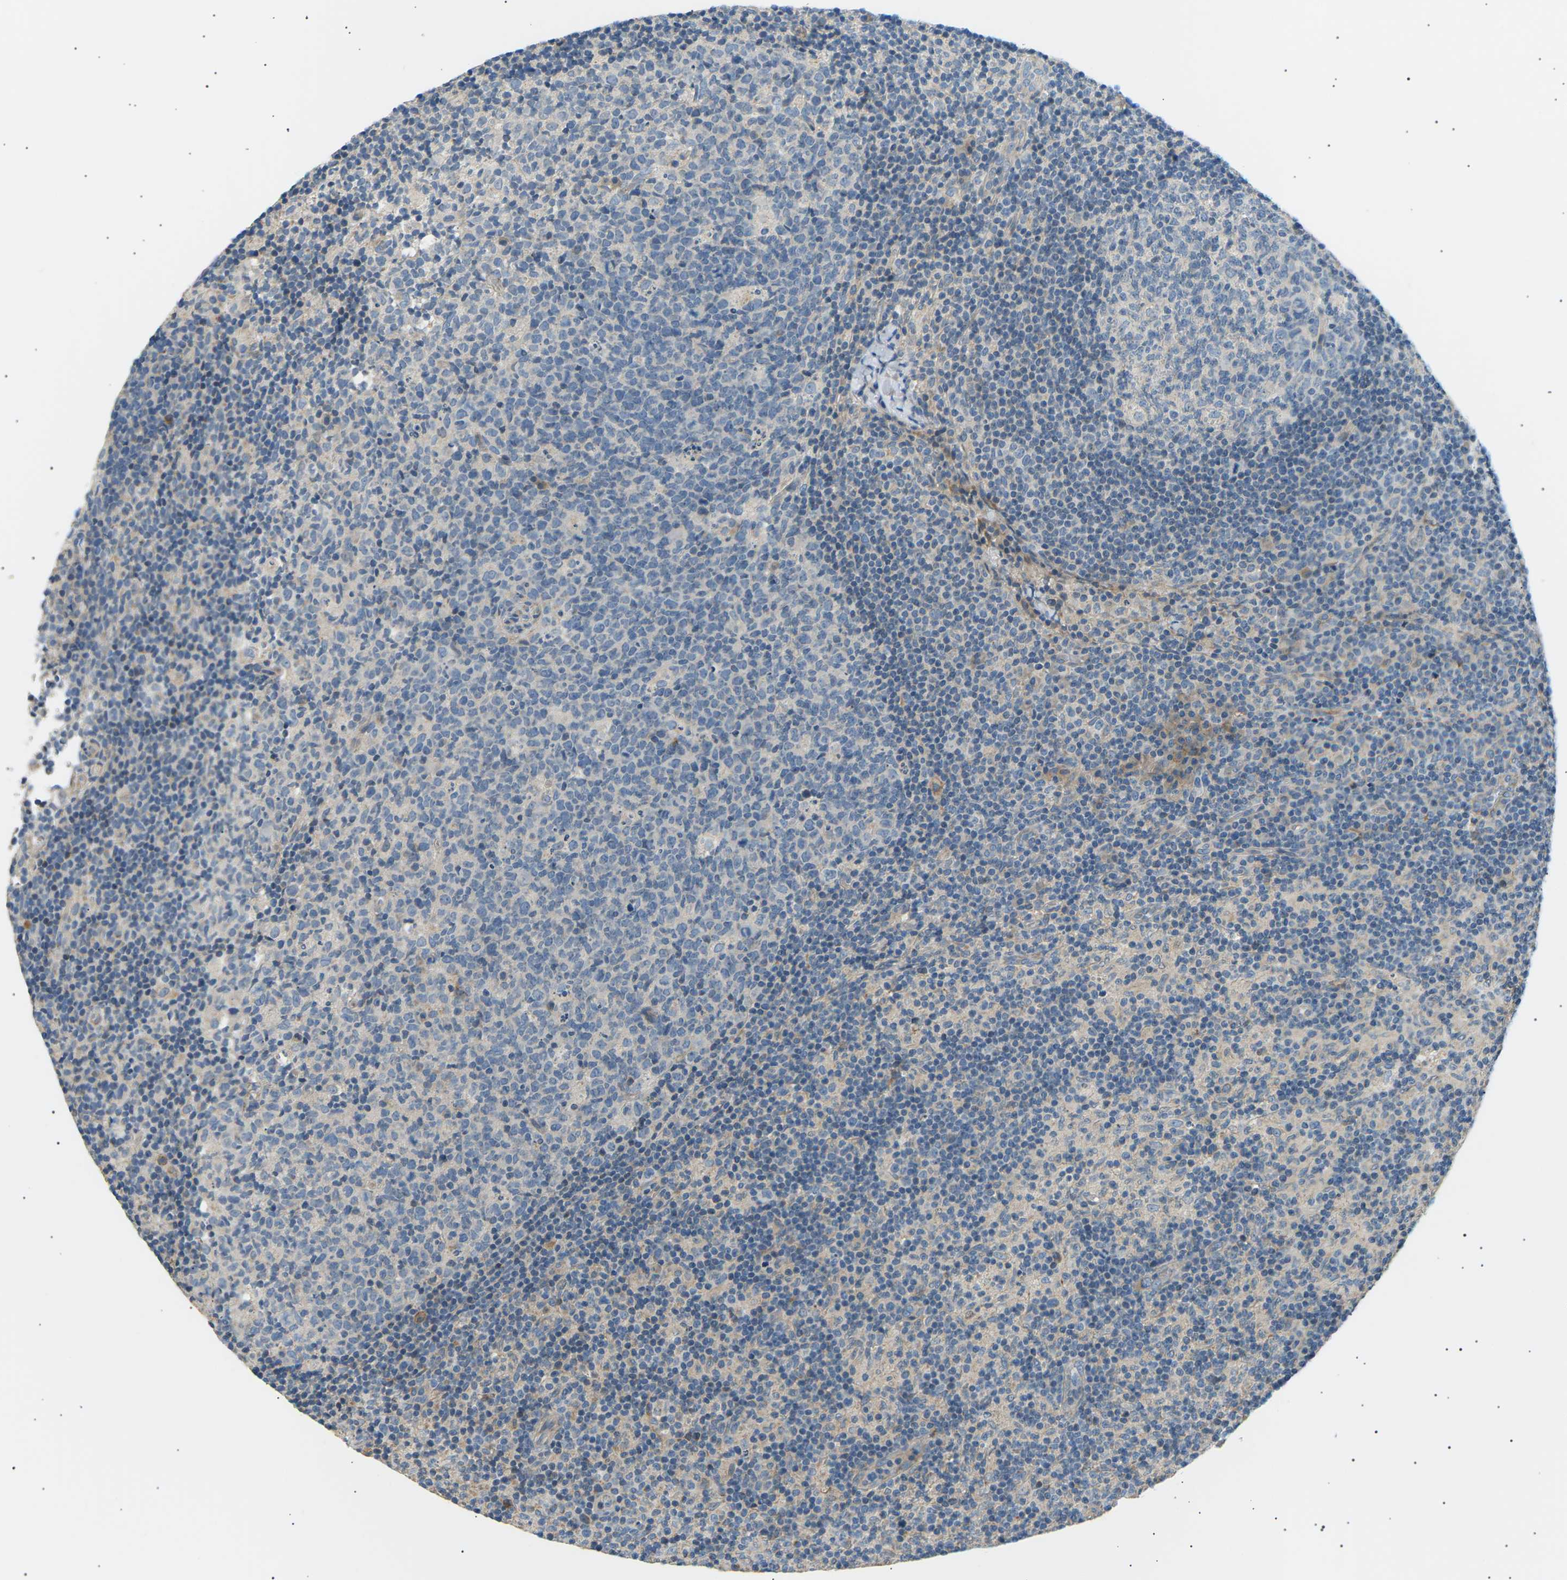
{"staining": {"intensity": "weak", "quantity": "<25%", "location": "cytoplasmic/membranous"}, "tissue": "lymph node", "cell_type": "Germinal center cells", "image_type": "normal", "snomed": [{"axis": "morphology", "description": "Normal tissue, NOS"}, {"axis": "morphology", "description": "Inflammation, NOS"}, {"axis": "topography", "description": "Lymph node"}], "caption": "Immunohistochemistry (IHC) micrograph of benign lymph node: lymph node stained with DAB demonstrates no significant protein staining in germinal center cells.", "gene": "TBC1D8", "patient": {"sex": "male", "age": 55}}